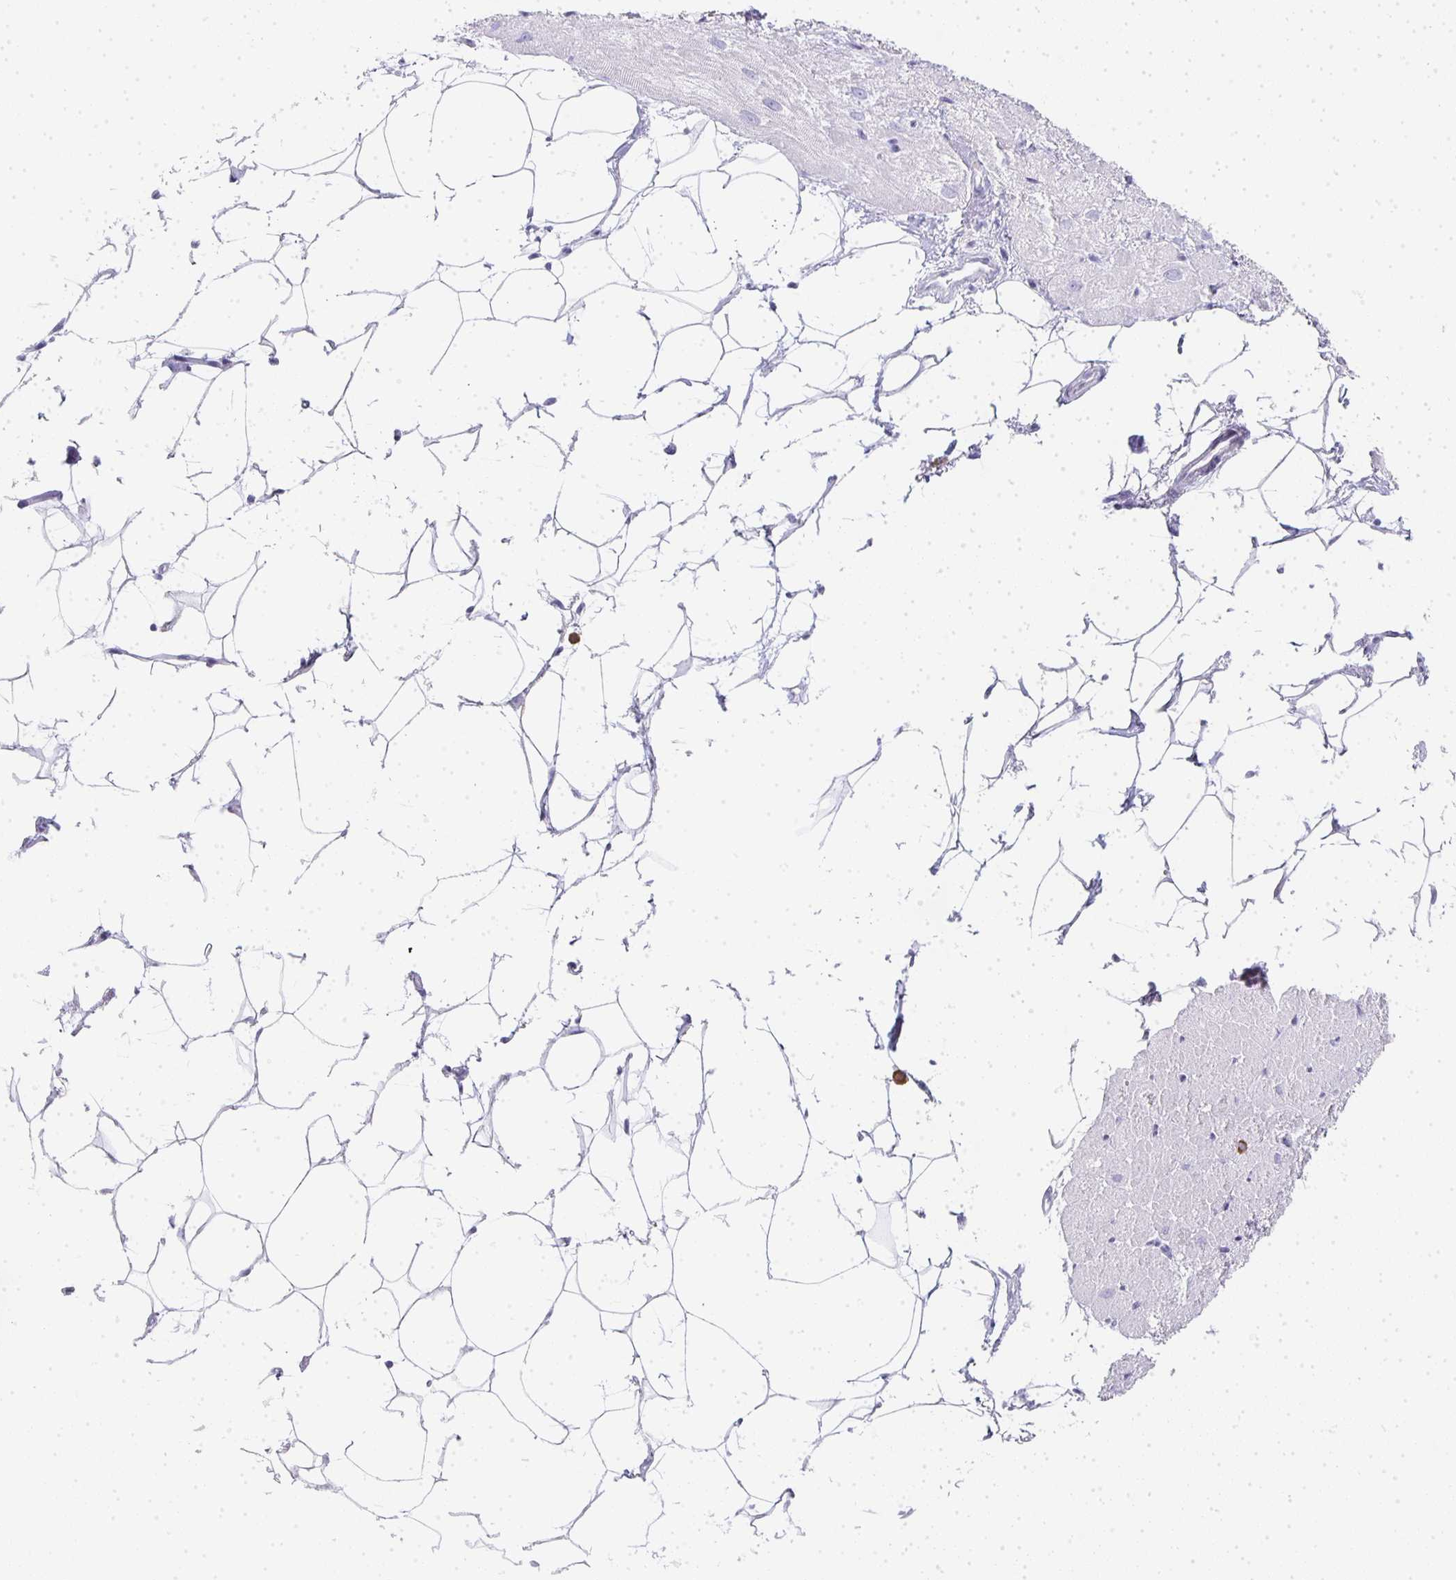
{"staining": {"intensity": "negative", "quantity": "none", "location": "none"}, "tissue": "heart muscle", "cell_type": "Cardiomyocytes", "image_type": "normal", "snomed": [{"axis": "morphology", "description": "Normal tissue, NOS"}, {"axis": "topography", "description": "Heart"}], "caption": "Micrograph shows no significant protein staining in cardiomyocytes of unremarkable heart muscle.", "gene": "TPSD1", "patient": {"sex": "male", "age": 62}}